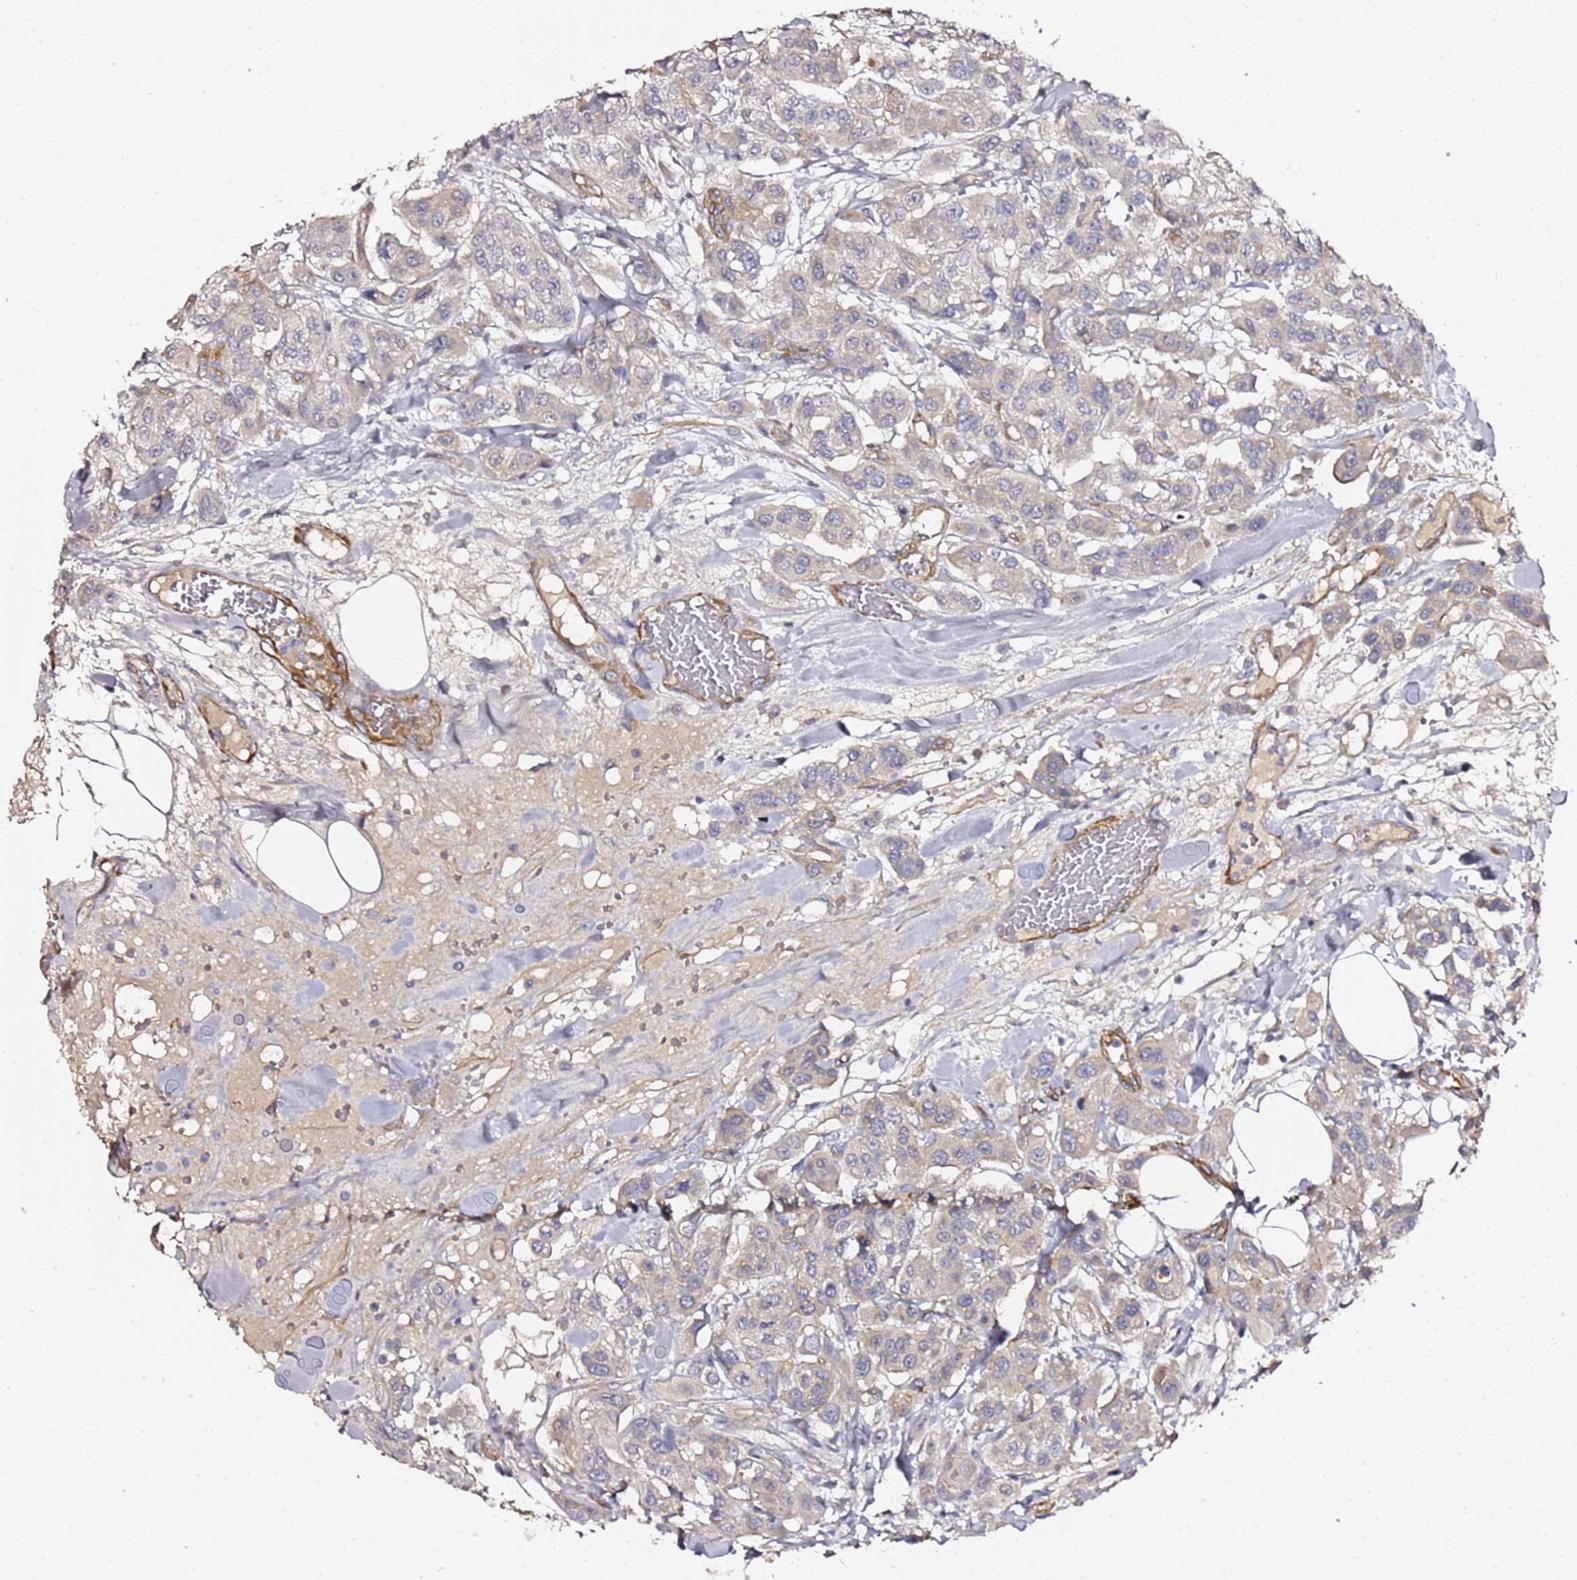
{"staining": {"intensity": "negative", "quantity": "none", "location": "none"}, "tissue": "urothelial cancer", "cell_type": "Tumor cells", "image_type": "cancer", "snomed": [{"axis": "morphology", "description": "Urothelial carcinoma, High grade"}, {"axis": "topography", "description": "Urinary bladder"}], "caption": "This image is of high-grade urothelial carcinoma stained with IHC to label a protein in brown with the nuclei are counter-stained blue. There is no expression in tumor cells.", "gene": "EPS8L1", "patient": {"sex": "male", "age": 67}}